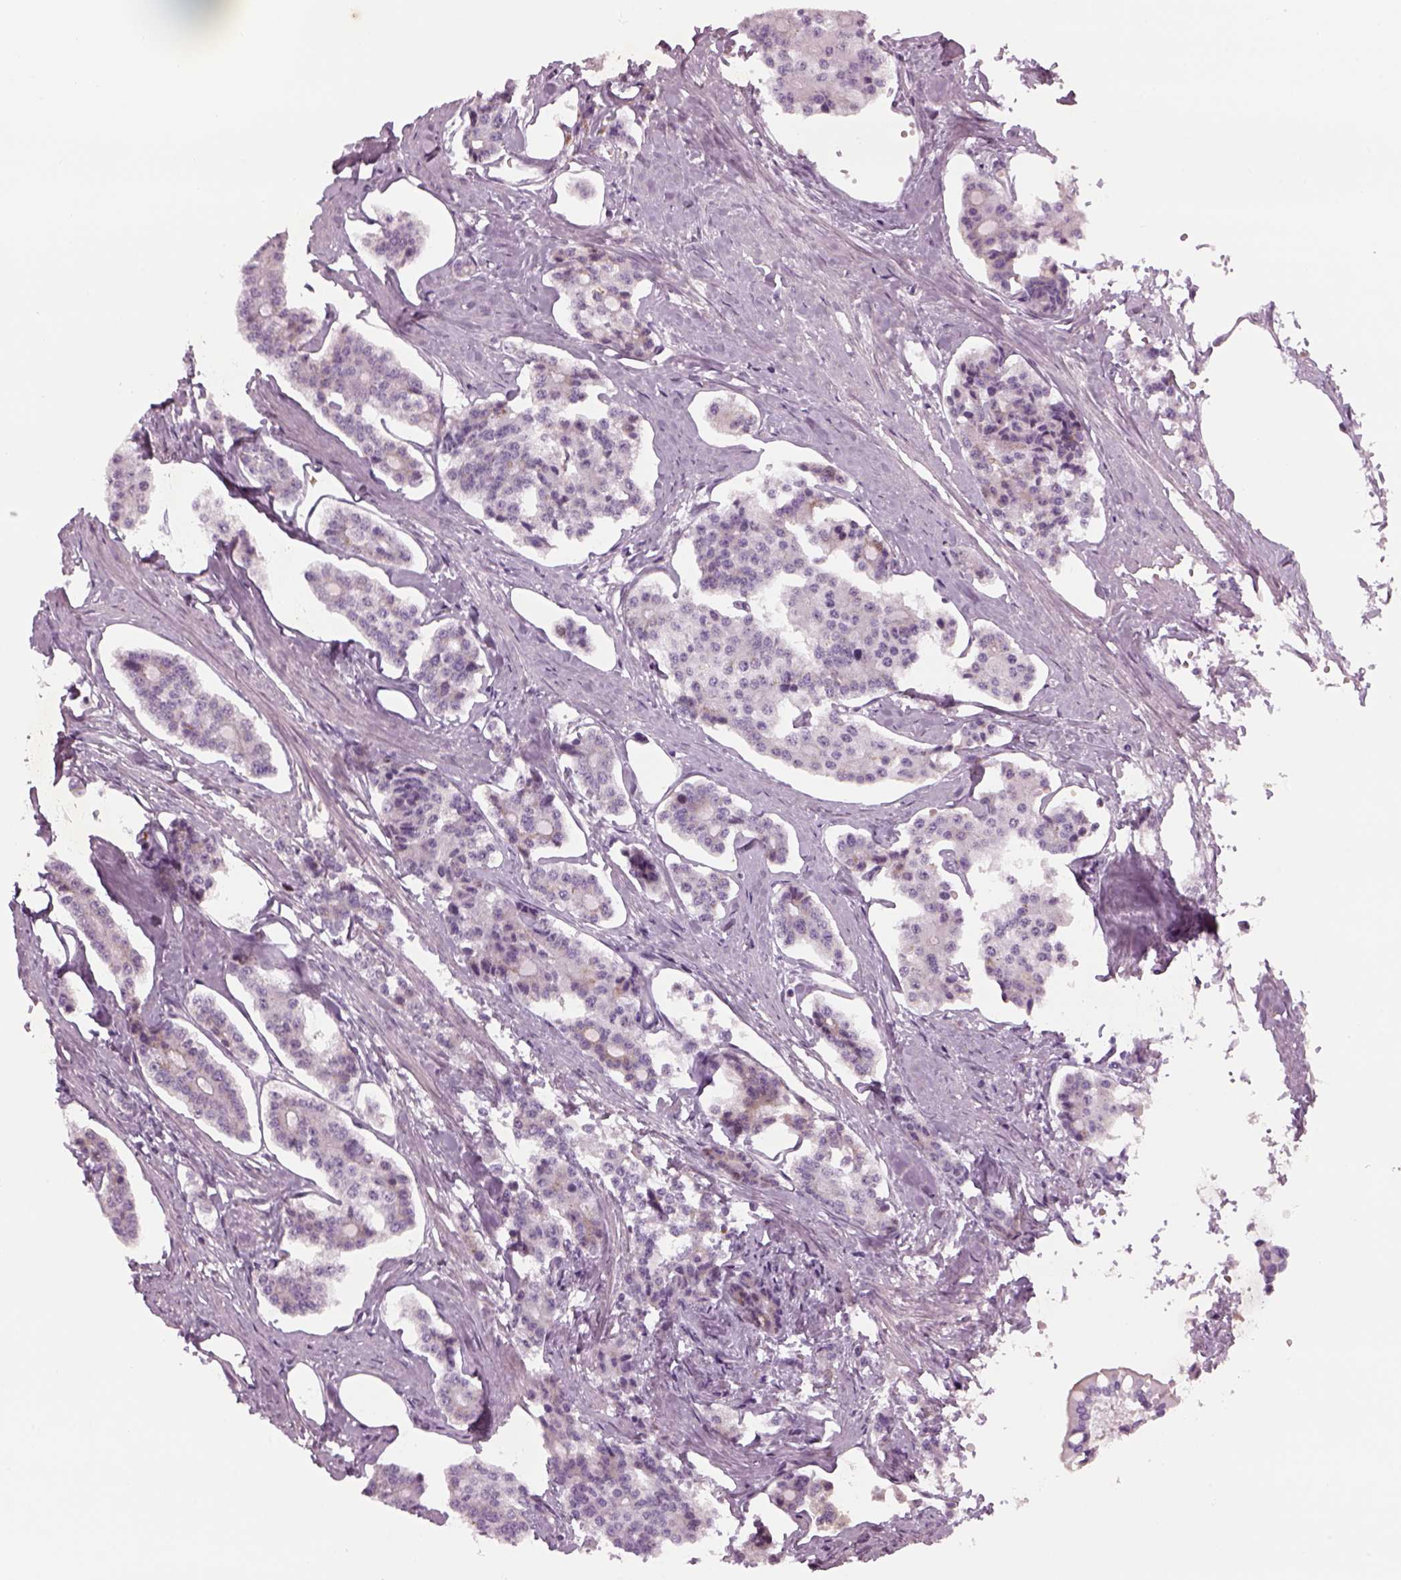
{"staining": {"intensity": "negative", "quantity": "none", "location": "none"}, "tissue": "carcinoid", "cell_type": "Tumor cells", "image_type": "cancer", "snomed": [{"axis": "morphology", "description": "Carcinoid, malignant, NOS"}, {"axis": "topography", "description": "Small intestine"}], "caption": "Tumor cells show no significant expression in carcinoid.", "gene": "PABPC1L2B", "patient": {"sex": "female", "age": 65}}